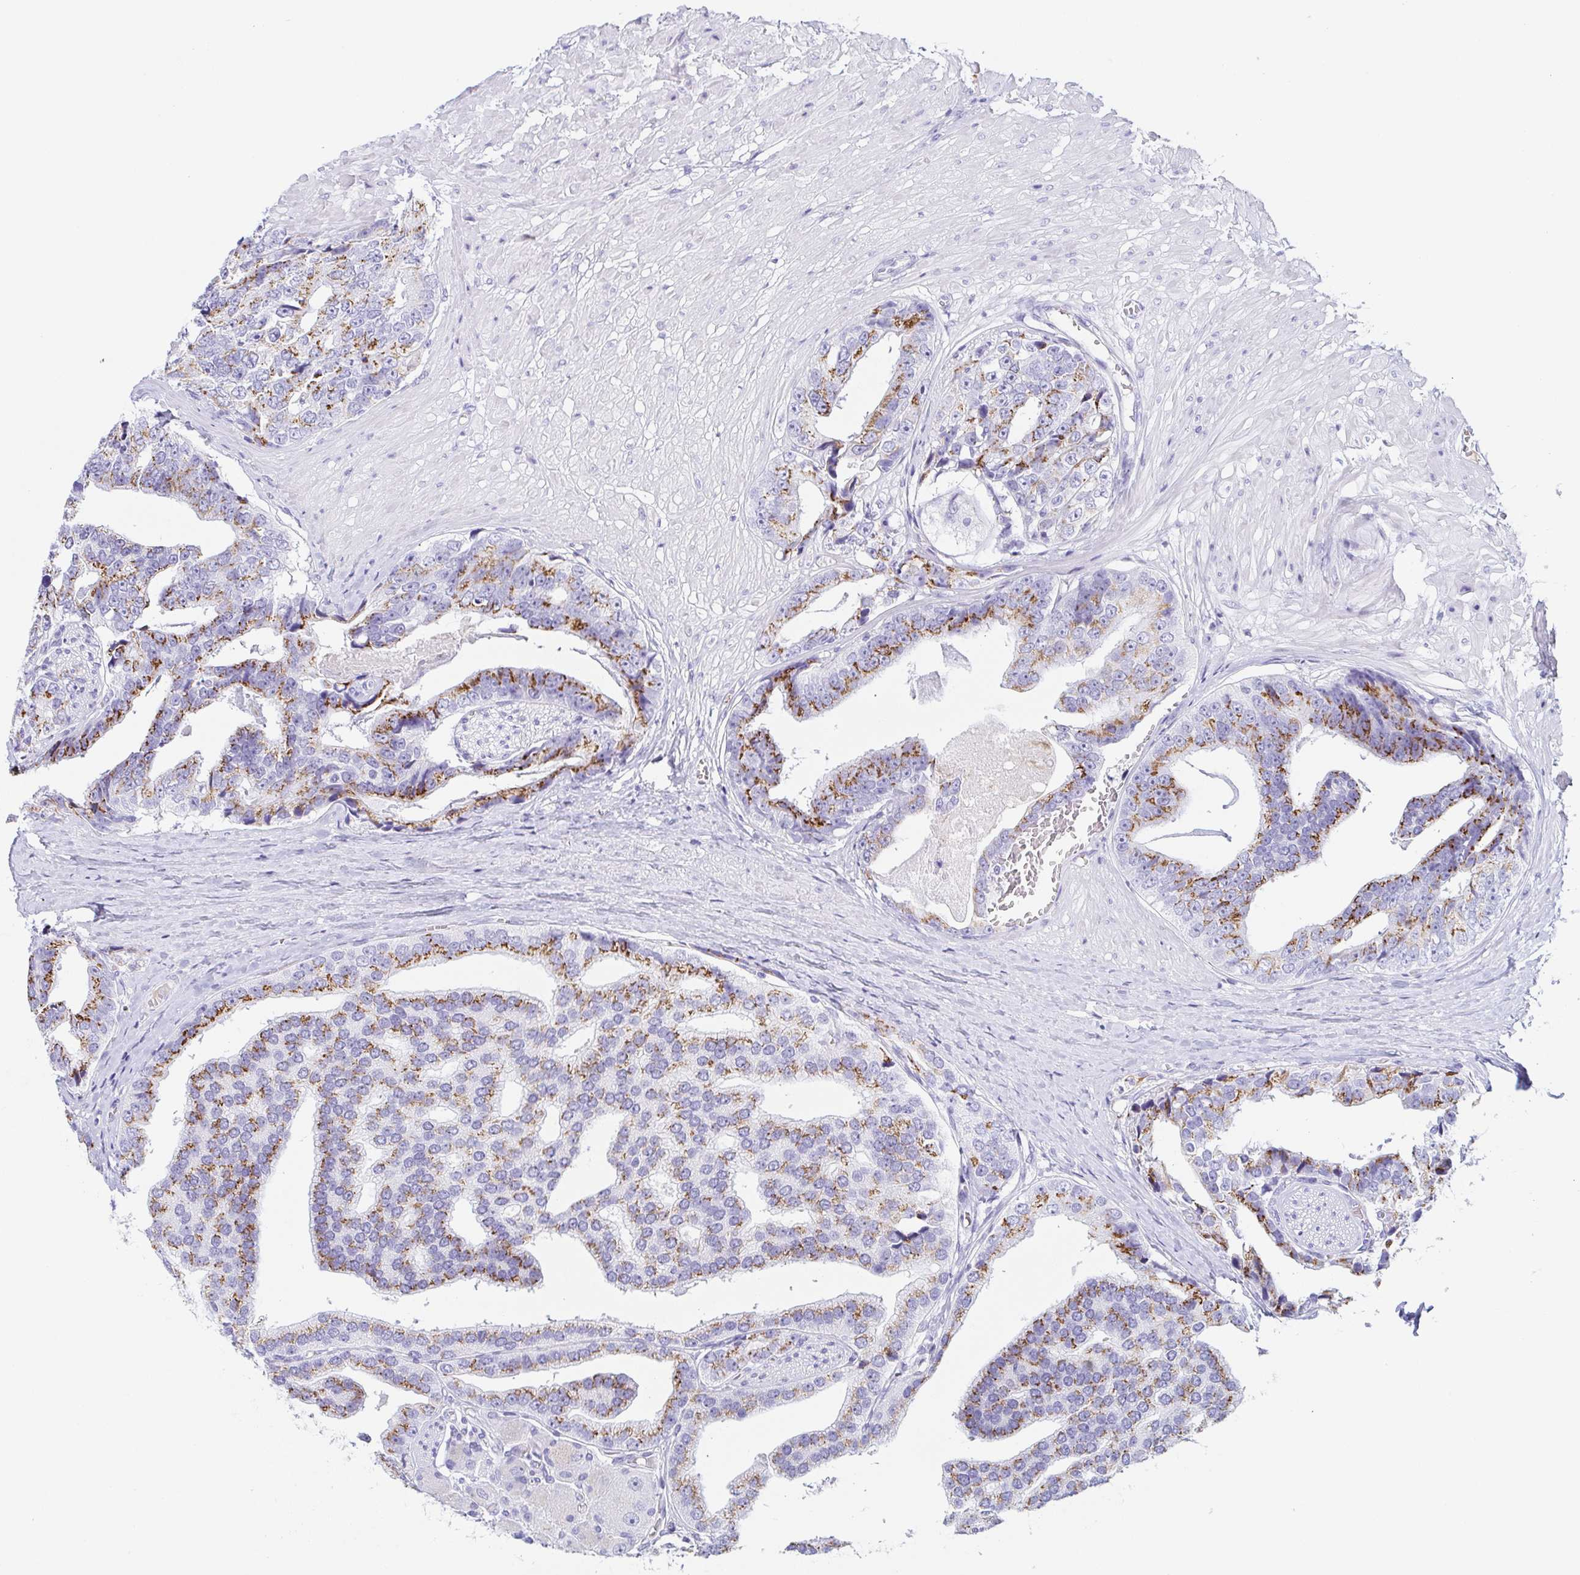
{"staining": {"intensity": "moderate", "quantity": ">75%", "location": "cytoplasmic/membranous"}, "tissue": "prostate cancer", "cell_type": "Tumor cells", "image_type": "cancer", "snomed": [{"axis": "morphology", "description": "Adenocarcinoma, High grade"}, {"axis": "topography", "description": "Prostate"}], "caption": "The image displays immunohistochemical staining of high-grade adenocarcinoma (prostate). There is moderate cytoplasmic/membranous expression is seen in about >75% of tumor cells.", "gene": "LDLRAD1", "patient": {"sex": "male", "age": 71}}